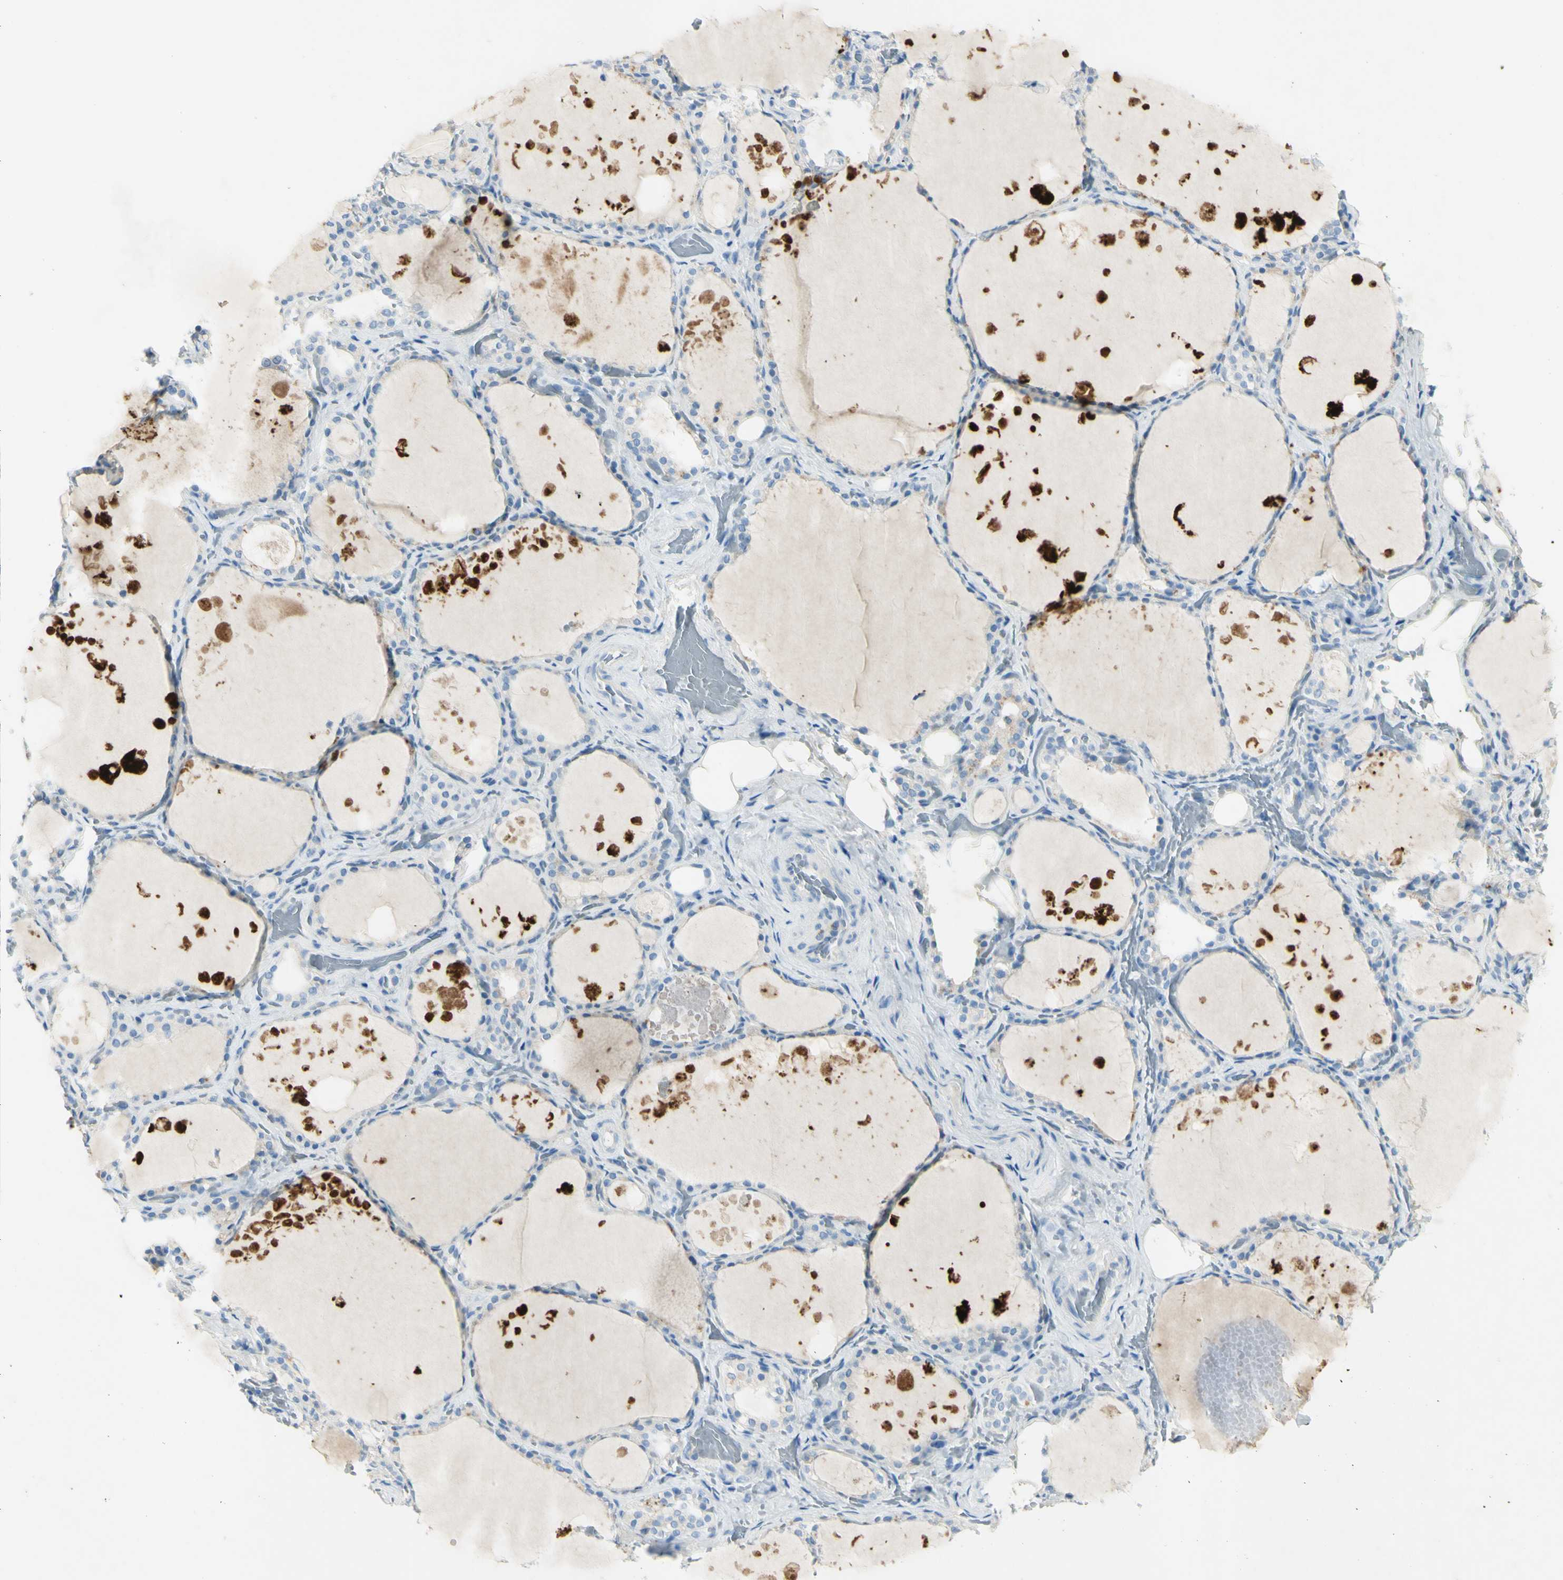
{"staining": {"intensity": "weak", "quantity": ">75%", "location": "cytoplasmic/membranous"}, "tissue": "thyroid gland", "cell_type": "Glandular cells", "image_type": "normal", "snomed": [{"axis": "morphology", "description": "Normal tissue, NOS"}, {"axis": "topography", "description": "Thyroid gland"}], "caption": "Protein analysis of unremarkable thyroid gland exhibits weak cytoplasmic/membranous staining in about >75% of glandular cells. The protein of interest is stained brown, and the nuclei are stained in blue (DAB (3,3'-diaminobenzidine) IHC with brightfield microscopy, high magnification).", "gene": "GDF15", "patient": {"sex": "male", "age": 61}}